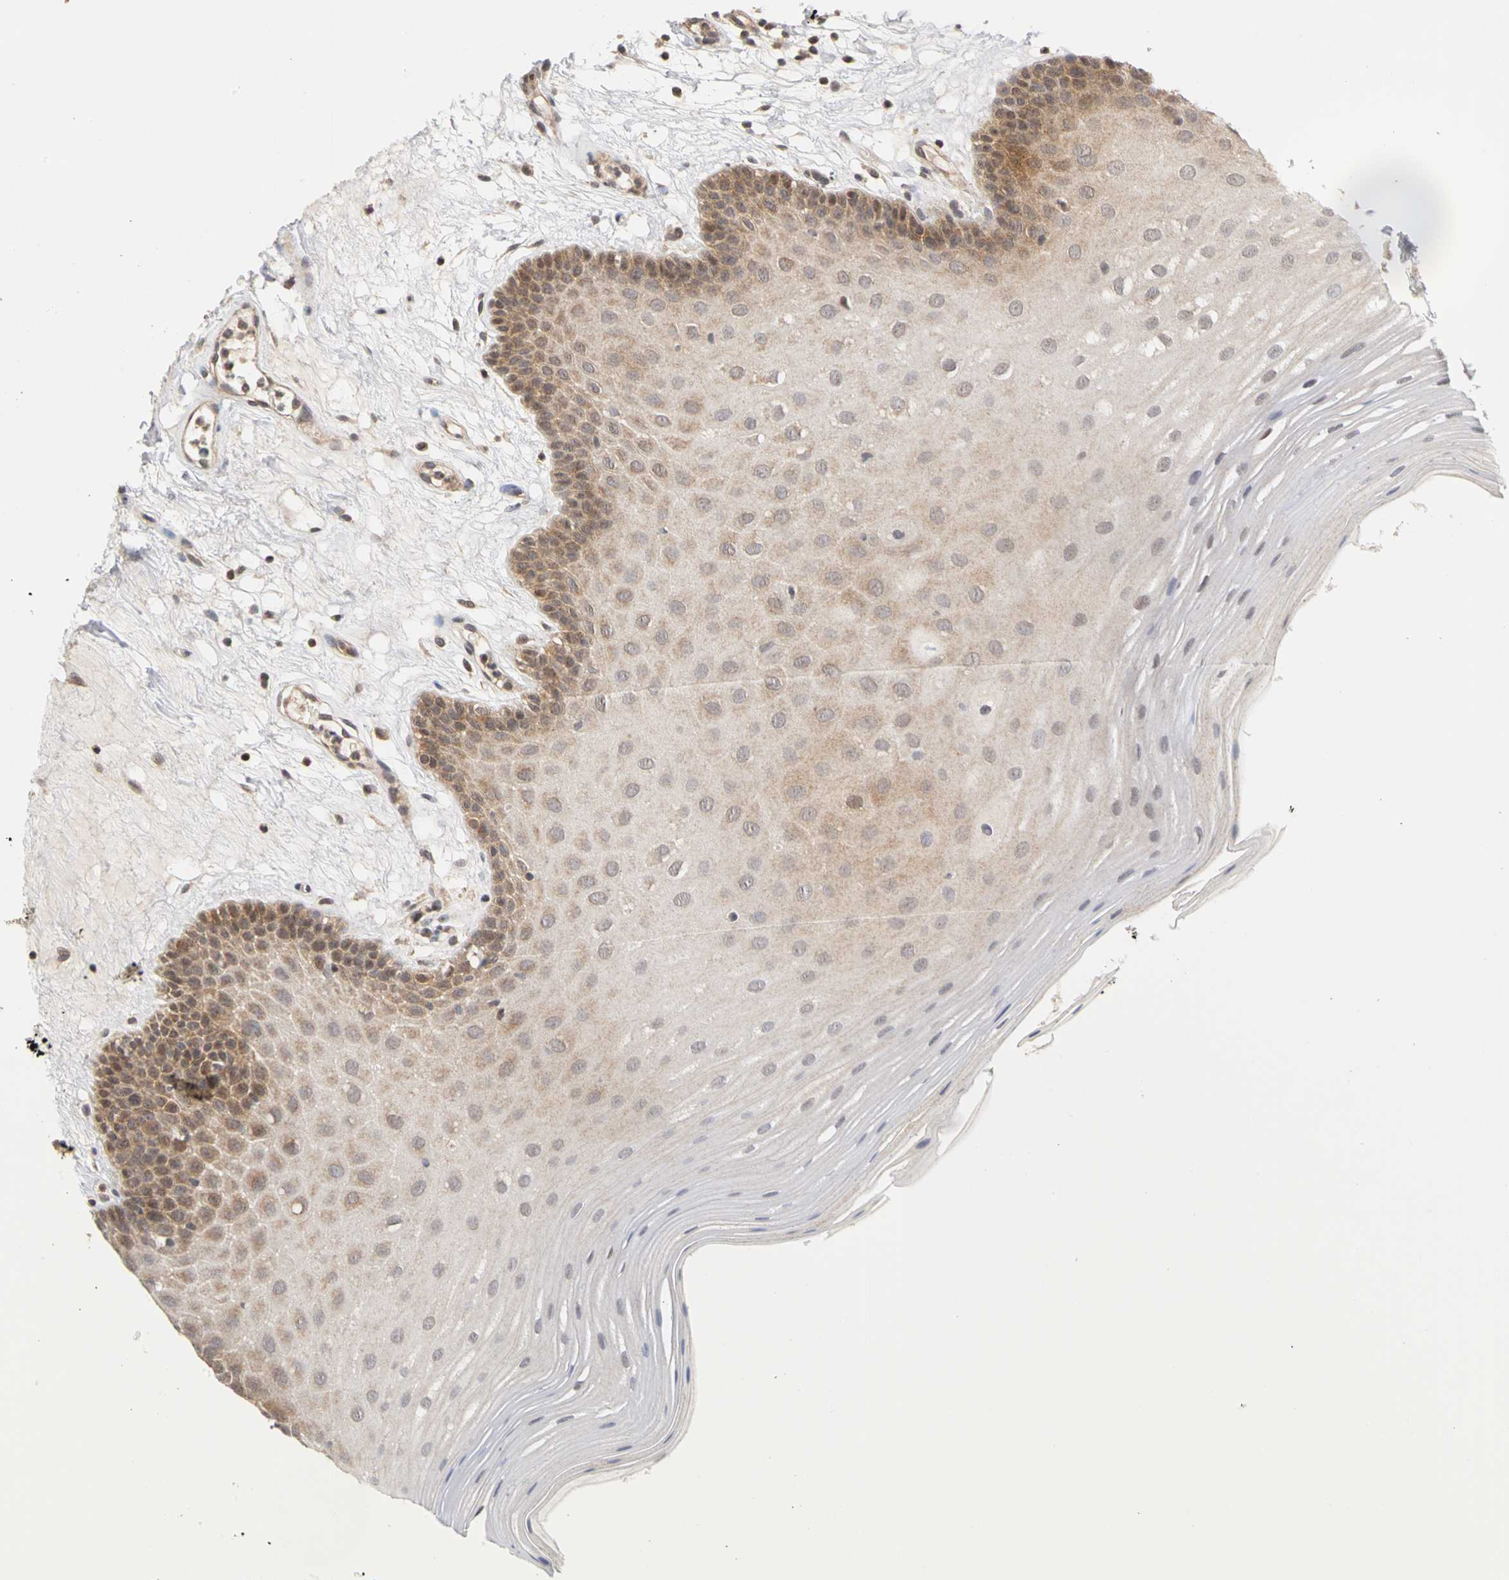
{"staining": {"intensity": "moderate", "quantity": ">75%", "location": "cytoplasmic/membranous,nuclear"}, "tissue": "oral mucosa", "cell_type": "Squamous epithelial cells", "image_type": "normal", "snomed": [{"axis": "morphology", "description": "Normal tissue, NOS"}, {"axis": "morphology", "description": "Squamous cell carcinoma, NOS"}, {"axis": "topography", "description": "Skeletal muscle"}, {"axis": "topography", "description": "Oral tissue"}, {"axis": "topography", "description": "Head-Neck"}], "caption": "This micrograph displays IHC staining of benign human oral mucosa, with medium moderate cytoplasmic/membranous,nuclear staining in approximately >75% of squamous epithelial cells.", "gene": "UBE2M", "patient": {"sex": "male", "age": 71}}